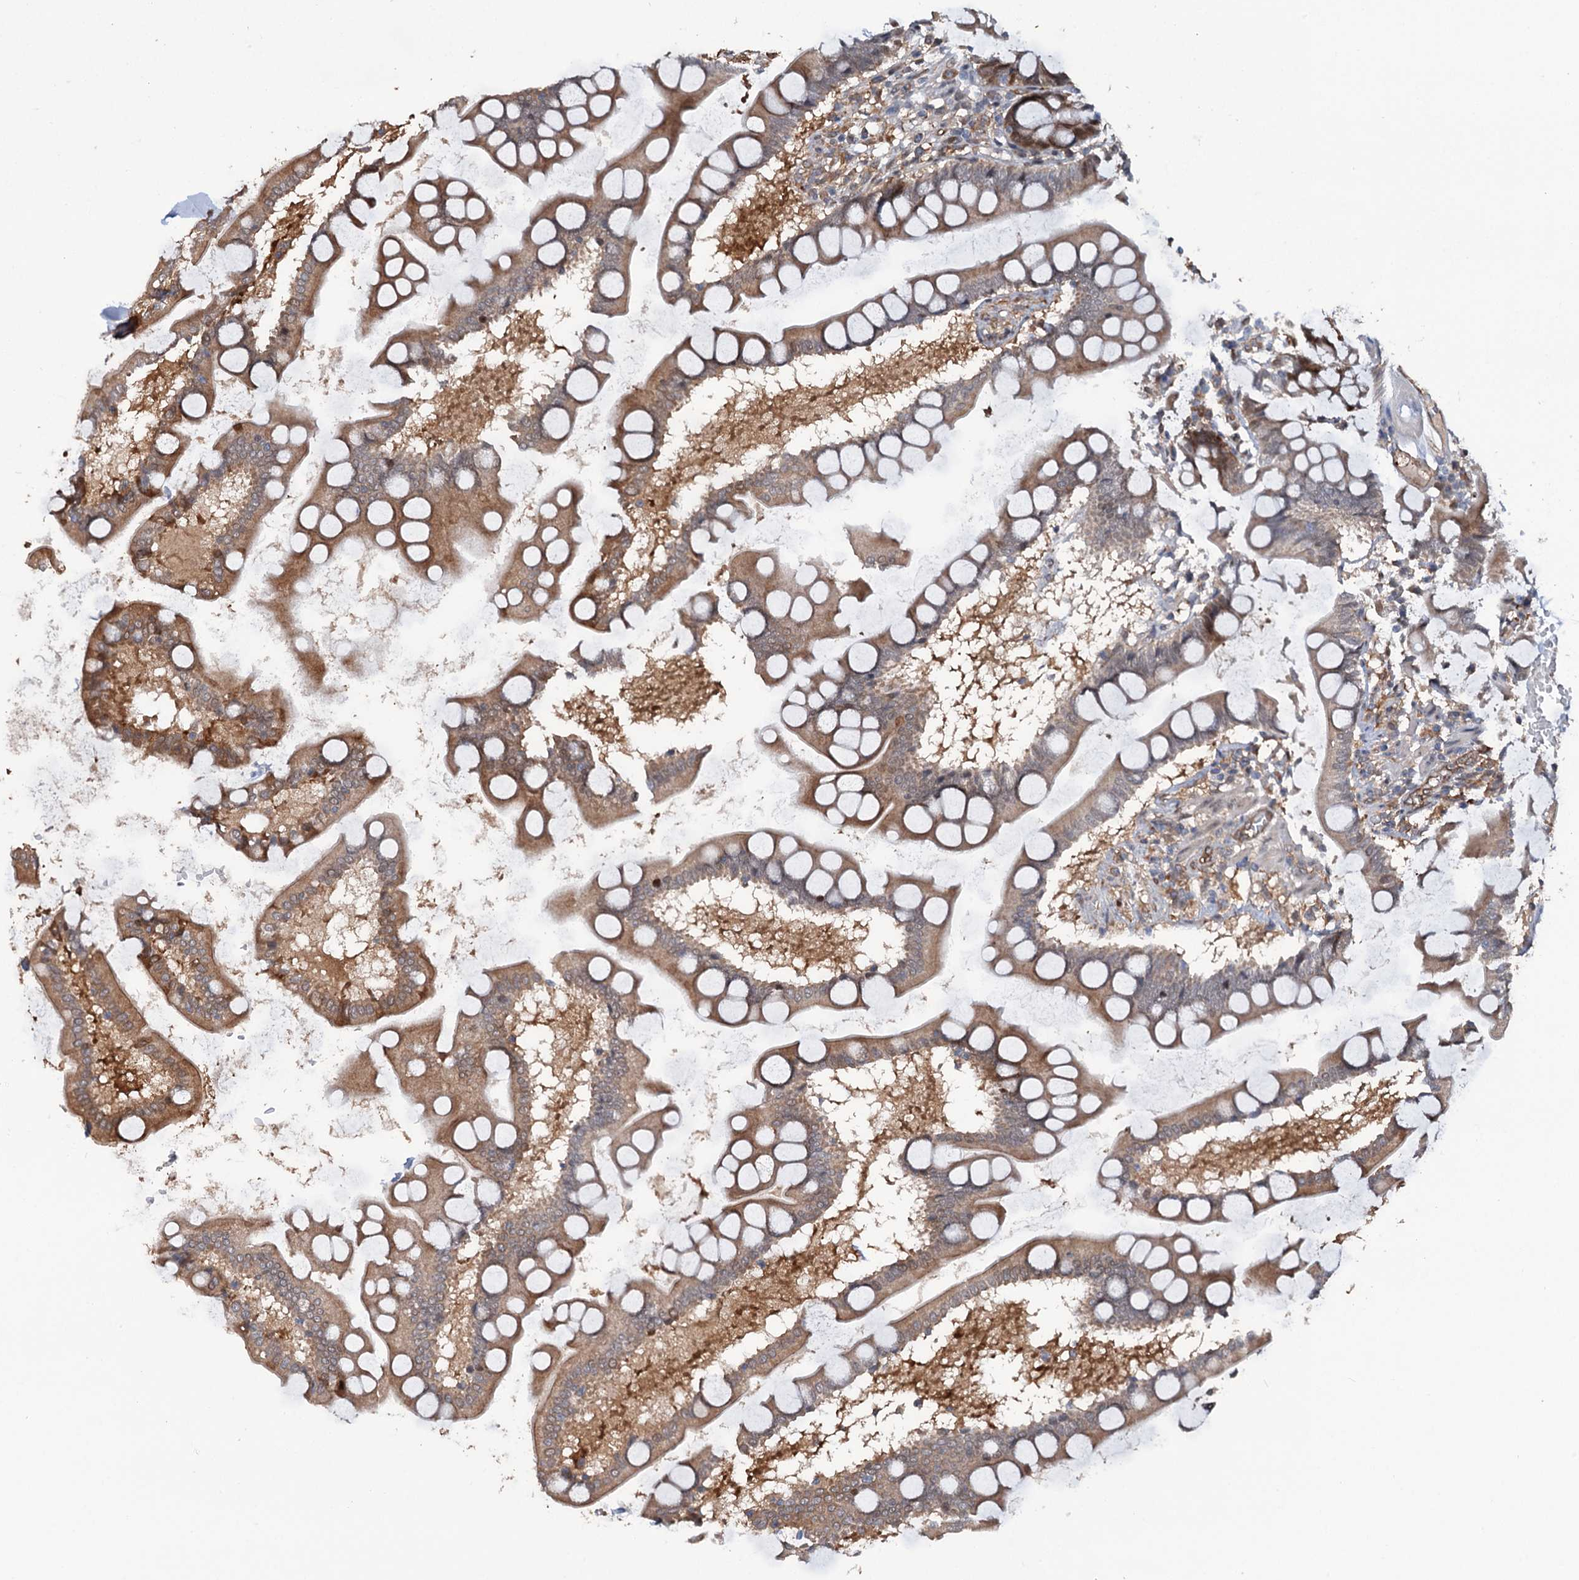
{"staining": {"intensity": "moderate", "quantity": "25%-75%", "location": "cytoplasmic/membranous"}, "tissue": "small intestine", "cell_type": "Glandular cells", "image_type": "normal", "snomed": [{"axis": "morphology", "description": "Normal tissue, NOS"}, {"axis": "topography", "description": "Small intestine"}], "caption": "A brown stain highlights moderate cytoplasmic/membranous staining of a protein in glandular cells of benign human small intestine.", "gene": "NCAPD2", "patient": {"sex": "male", "age": 41}}